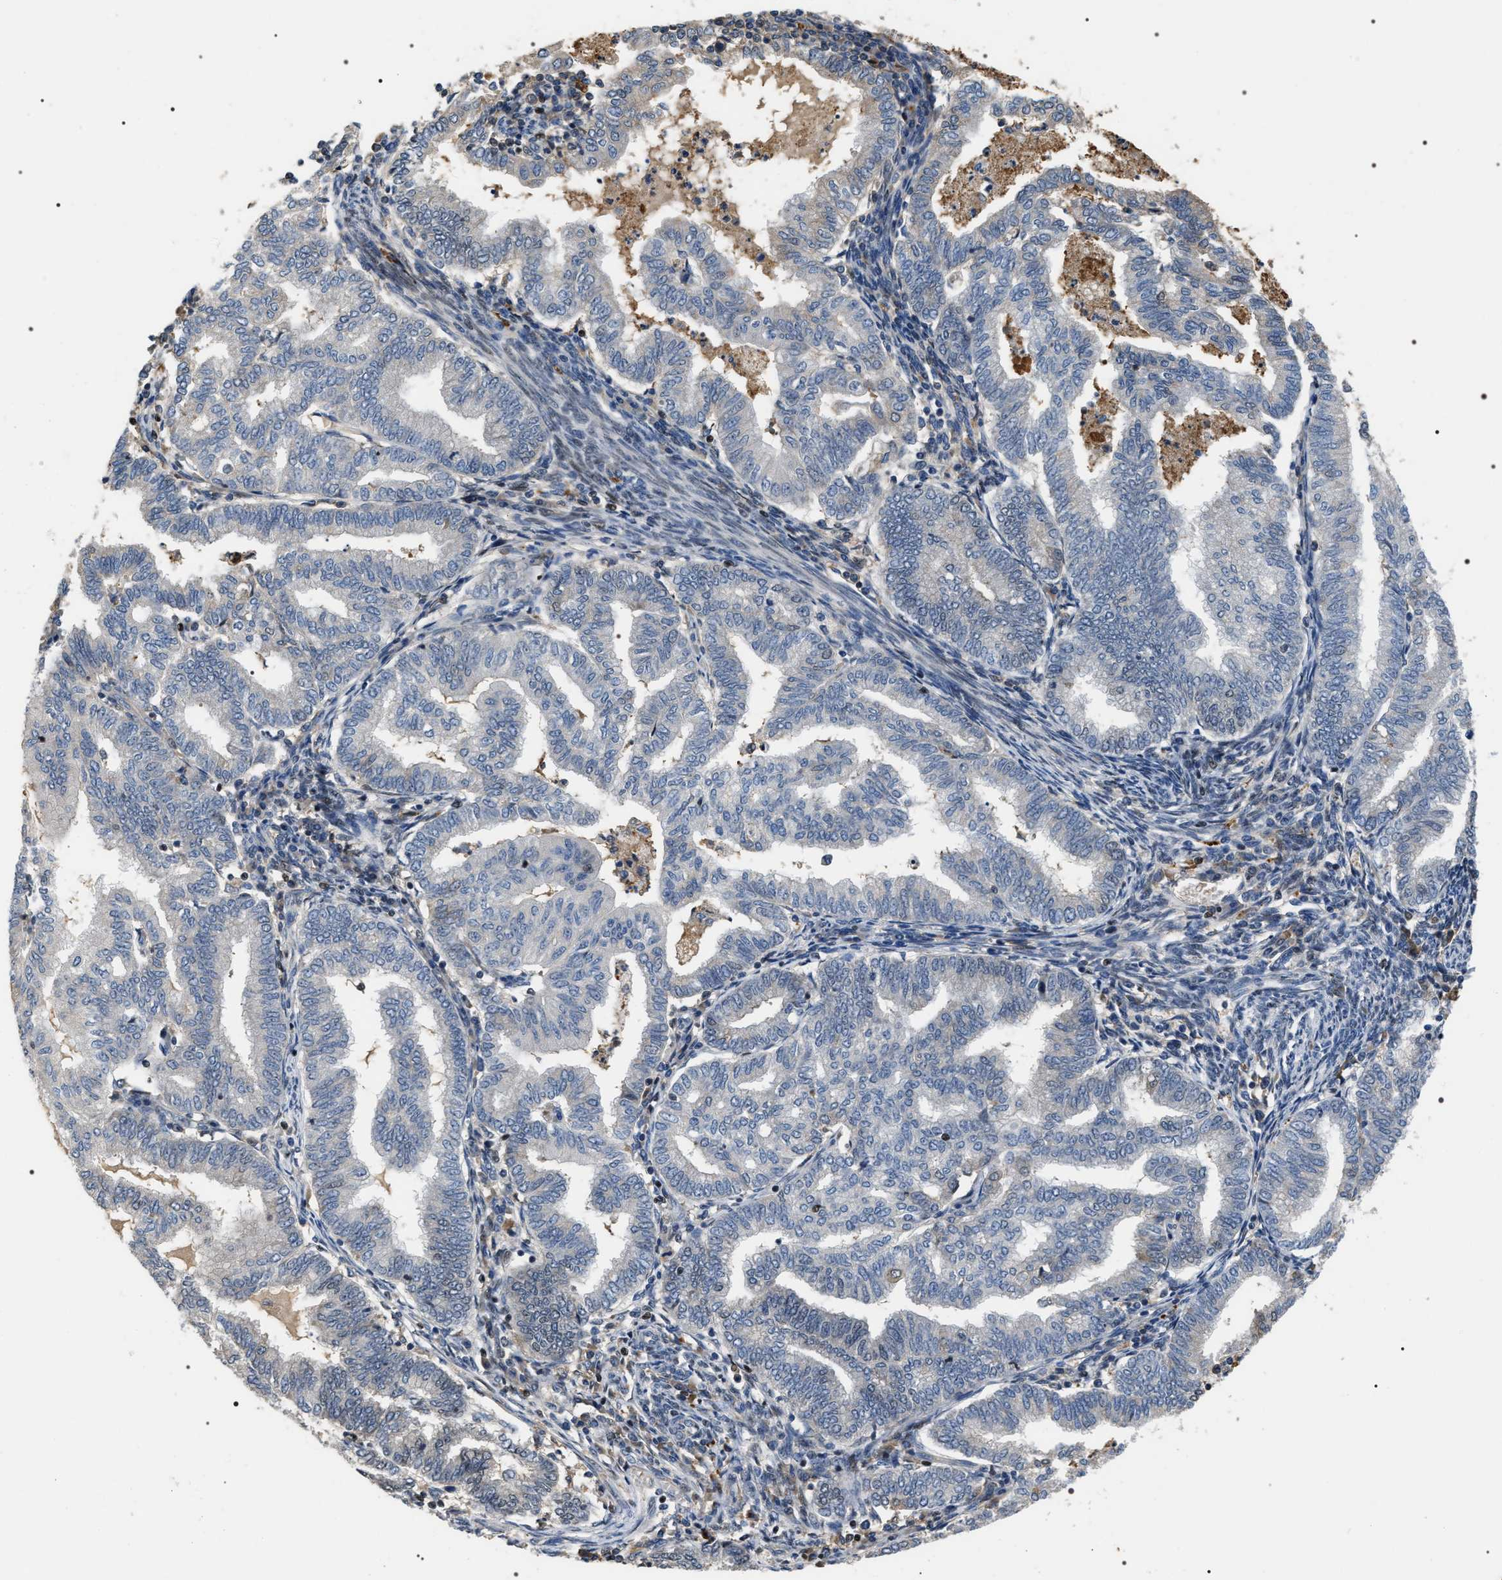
{"staining": {"intensity": "negative", "quantity": "none", "location": "none"}, "tissue": "endometrial cancer", "cell_type": "Tumor cells", "image_type": "cancer", "snomed": [{"axis": "morphology", "description": "Polyp, NOS"}, {"axis": "morphology", "description": "Adenocarcinoma, NOS"}, {"axis": "morphology", "description": "Adenoma, NOS"}, {"axis": "topography", "description": "Endometrium"}], "caption": "Immunohistochemistry micrograph of neoplastic tissue: endometrial polyp stained with DAB (3,3'-diaminobenzidine) reveals no significant protein positivity in tumor cells.", "gene": "C7orf25", "patient": {"sex": "female", "age": 79}}